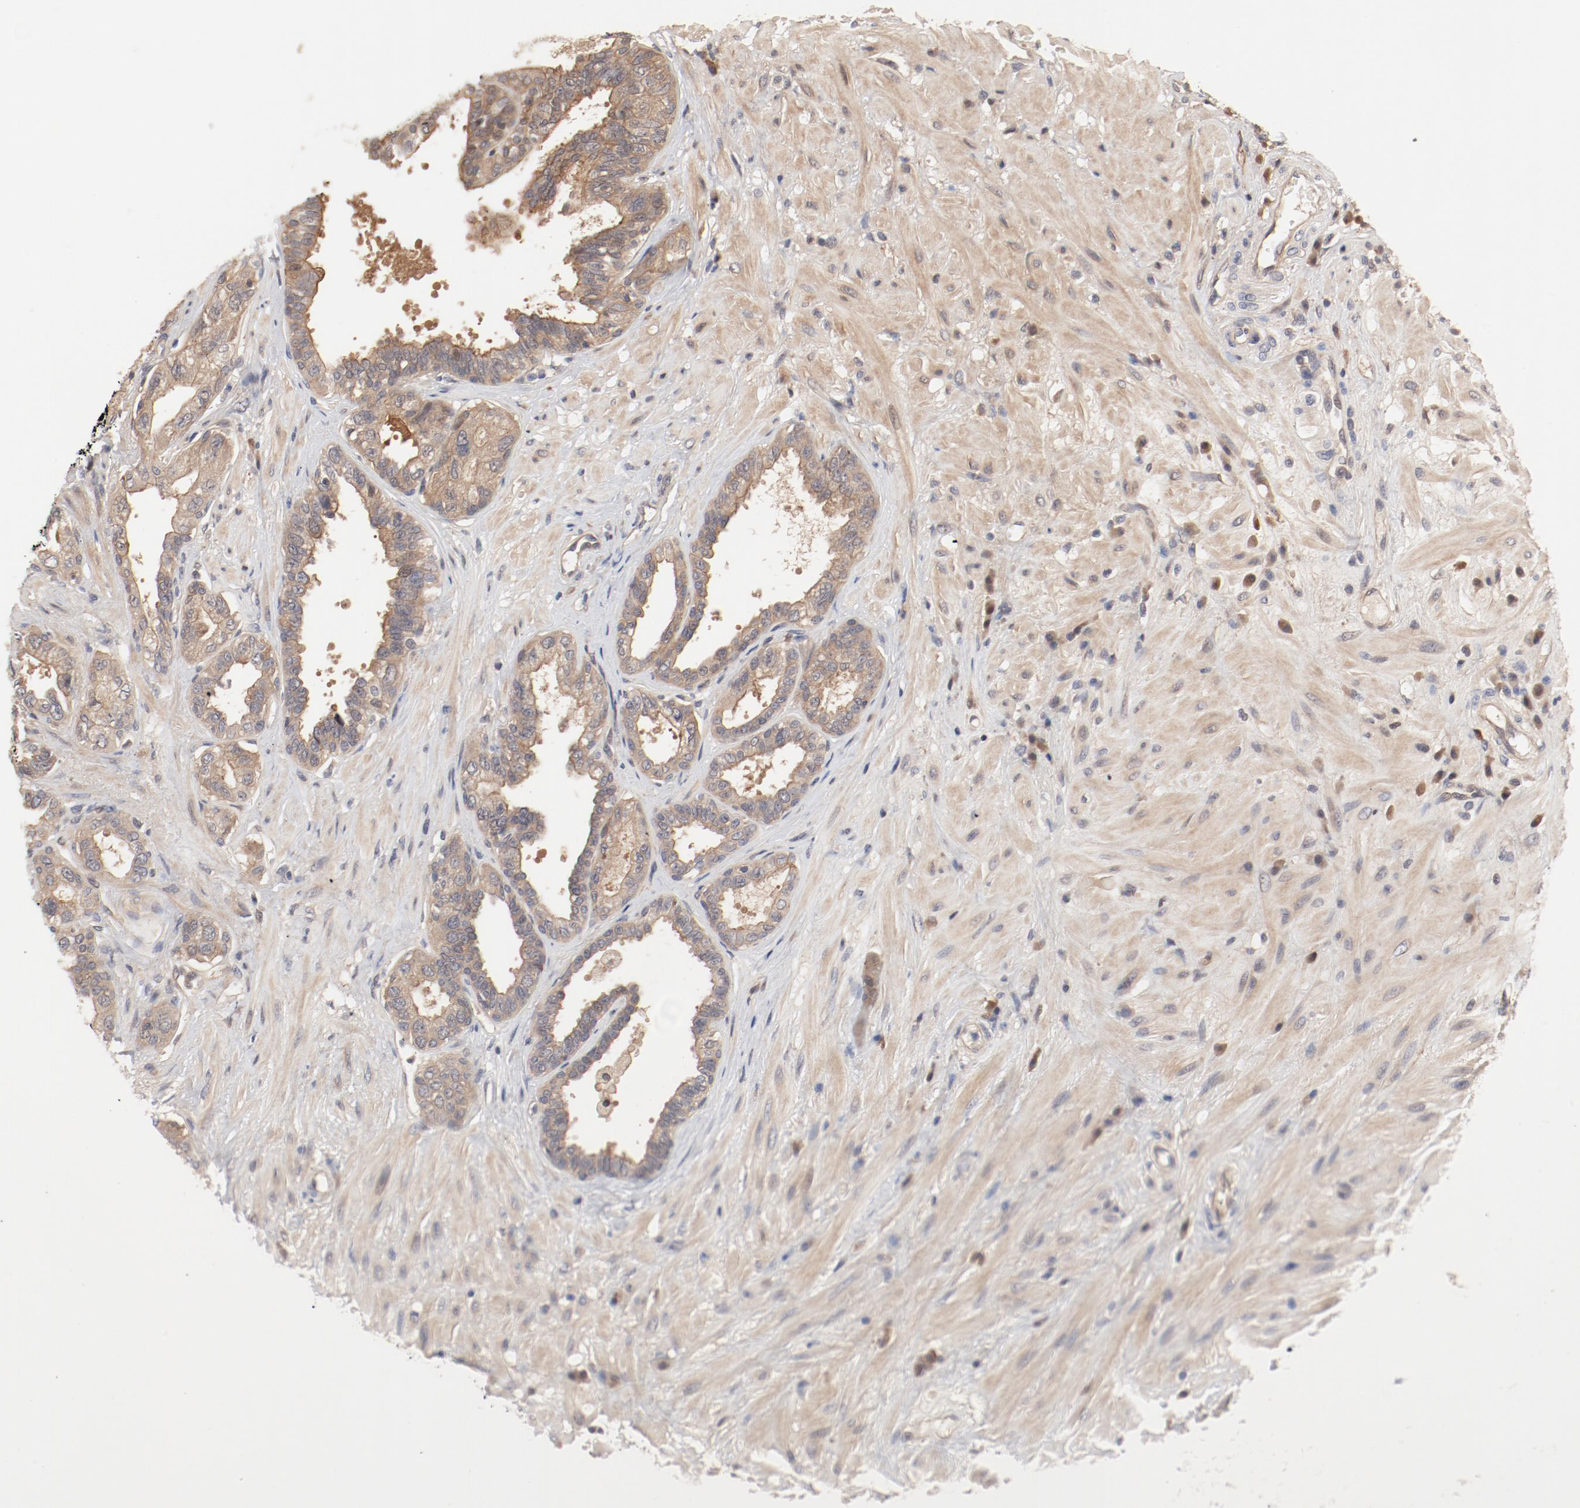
{"staining": {"intensity": "weak", "quantity": ">75%", "location": "cytoplasmic/membranous"}, "tissue": "seminal vesicle", "cell_type": "Glandular cells", "image_type": "normal", "snomed": [{"axis": "morphology", "description": "Normal tissue, NOS"}, {"axis": "topography", "description": "Seminal veicle"}], "caption": "Protein staining of benign seminal vesicle displays weak cytoplasmic/membranous positivity in about >75% of glandular cells.", "gene": "PITPNM2", "patient": {"sex": "male", "age": 61}}